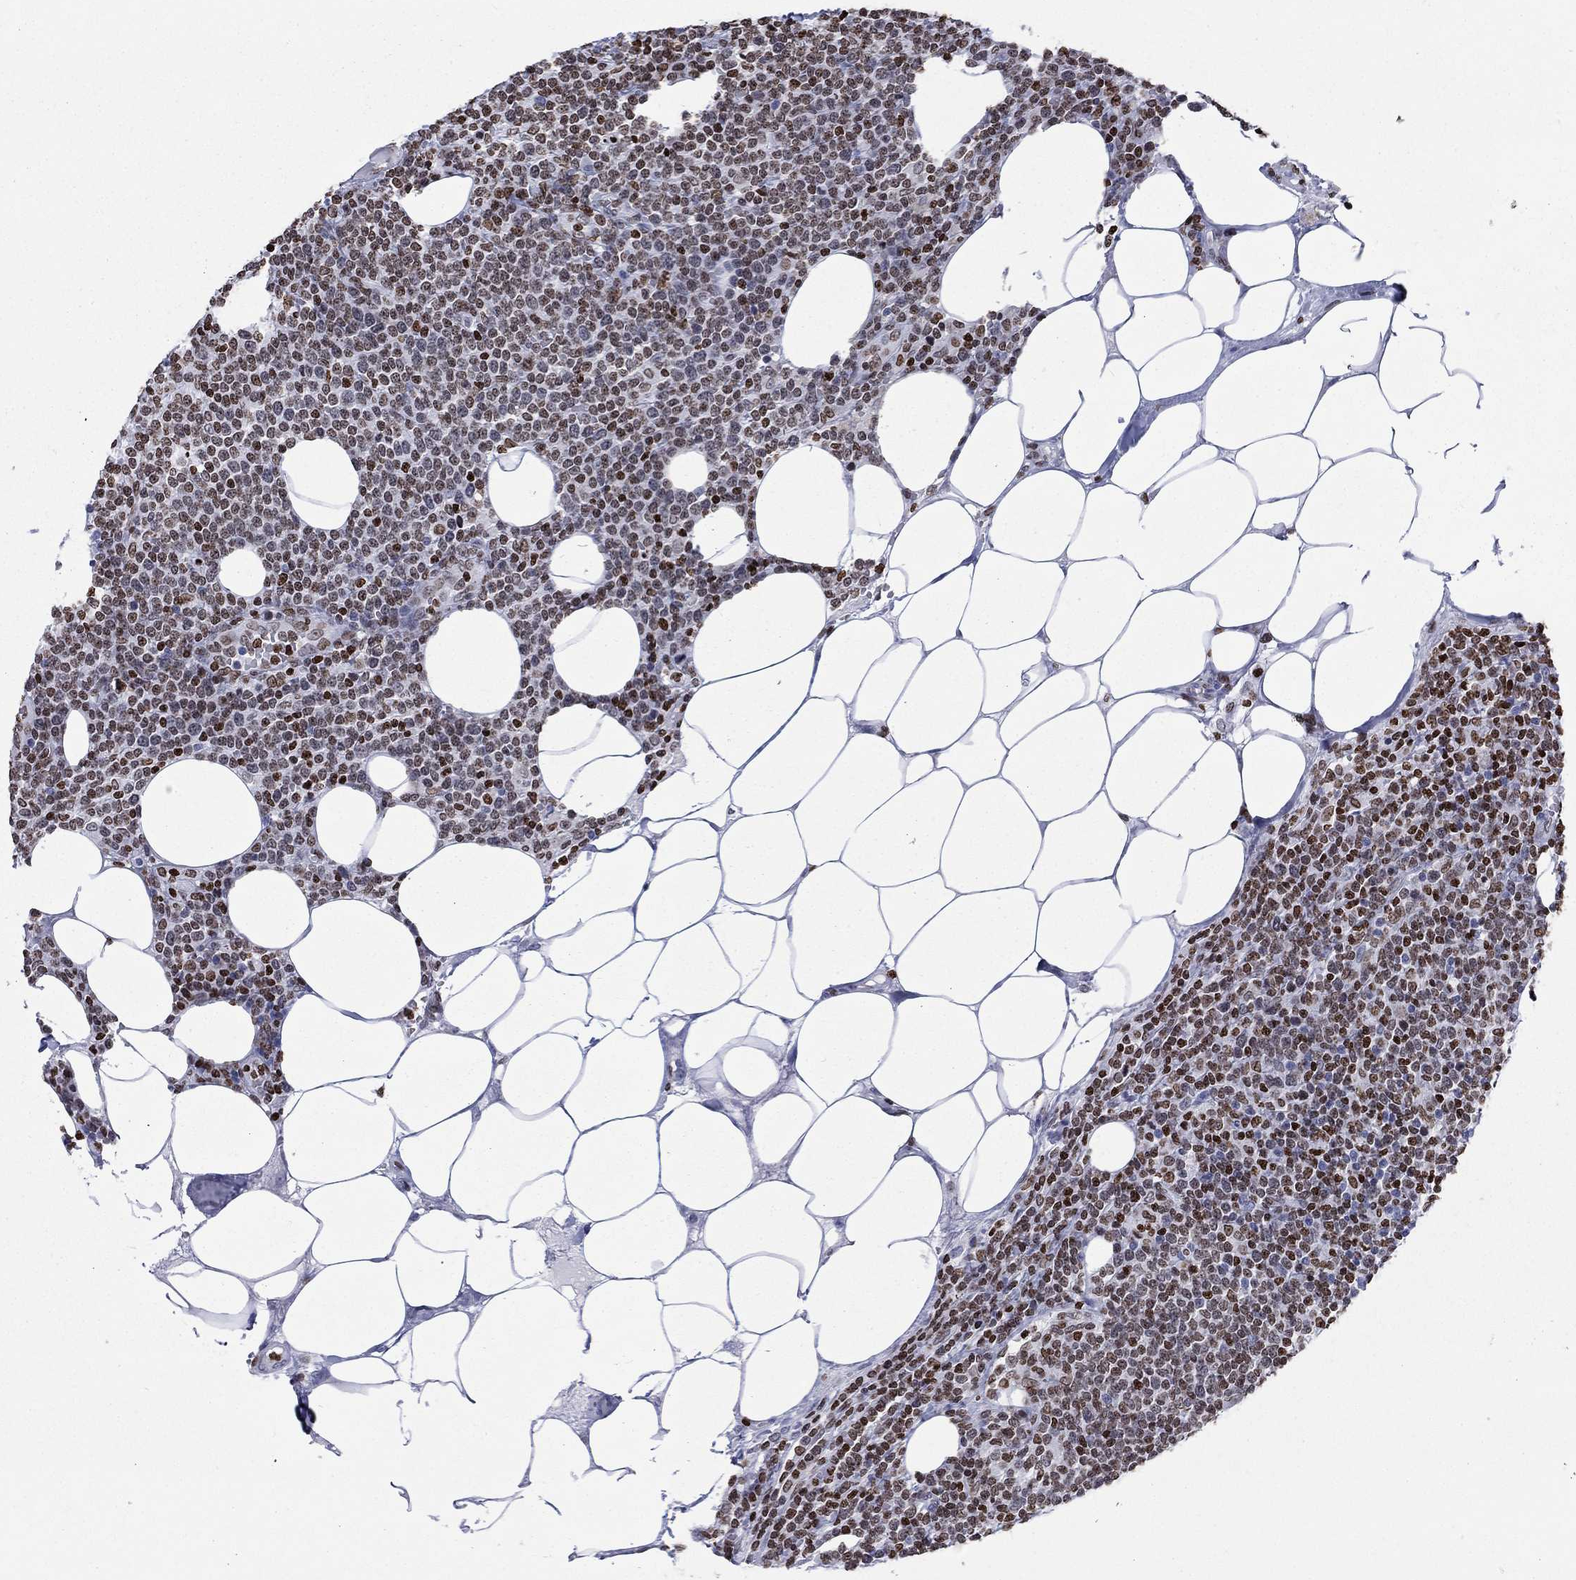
{"staining": {"intensity": "strong", "quantity": "25%-75%", "location": "nuclear"}, "tissue": "lymphoma", "cell_type": "Tumor cells", "image_type": "cancer", "snomed": [{"axis": "morphology", "description": "Malignant lymphoma, non-Hodgkin's type, High grade"}, {"axis": "topography", "description": "Lymph node"}], "caption": "An image of lymphoma stained for a protein shows strong nuclear brown staining in tumor cells. Immunohistochemistry (ihc) stains the protein in brown and the nuclei are stained blue.", "gene": "H1-5", "patient": {"sex": "male", "age": 61}}